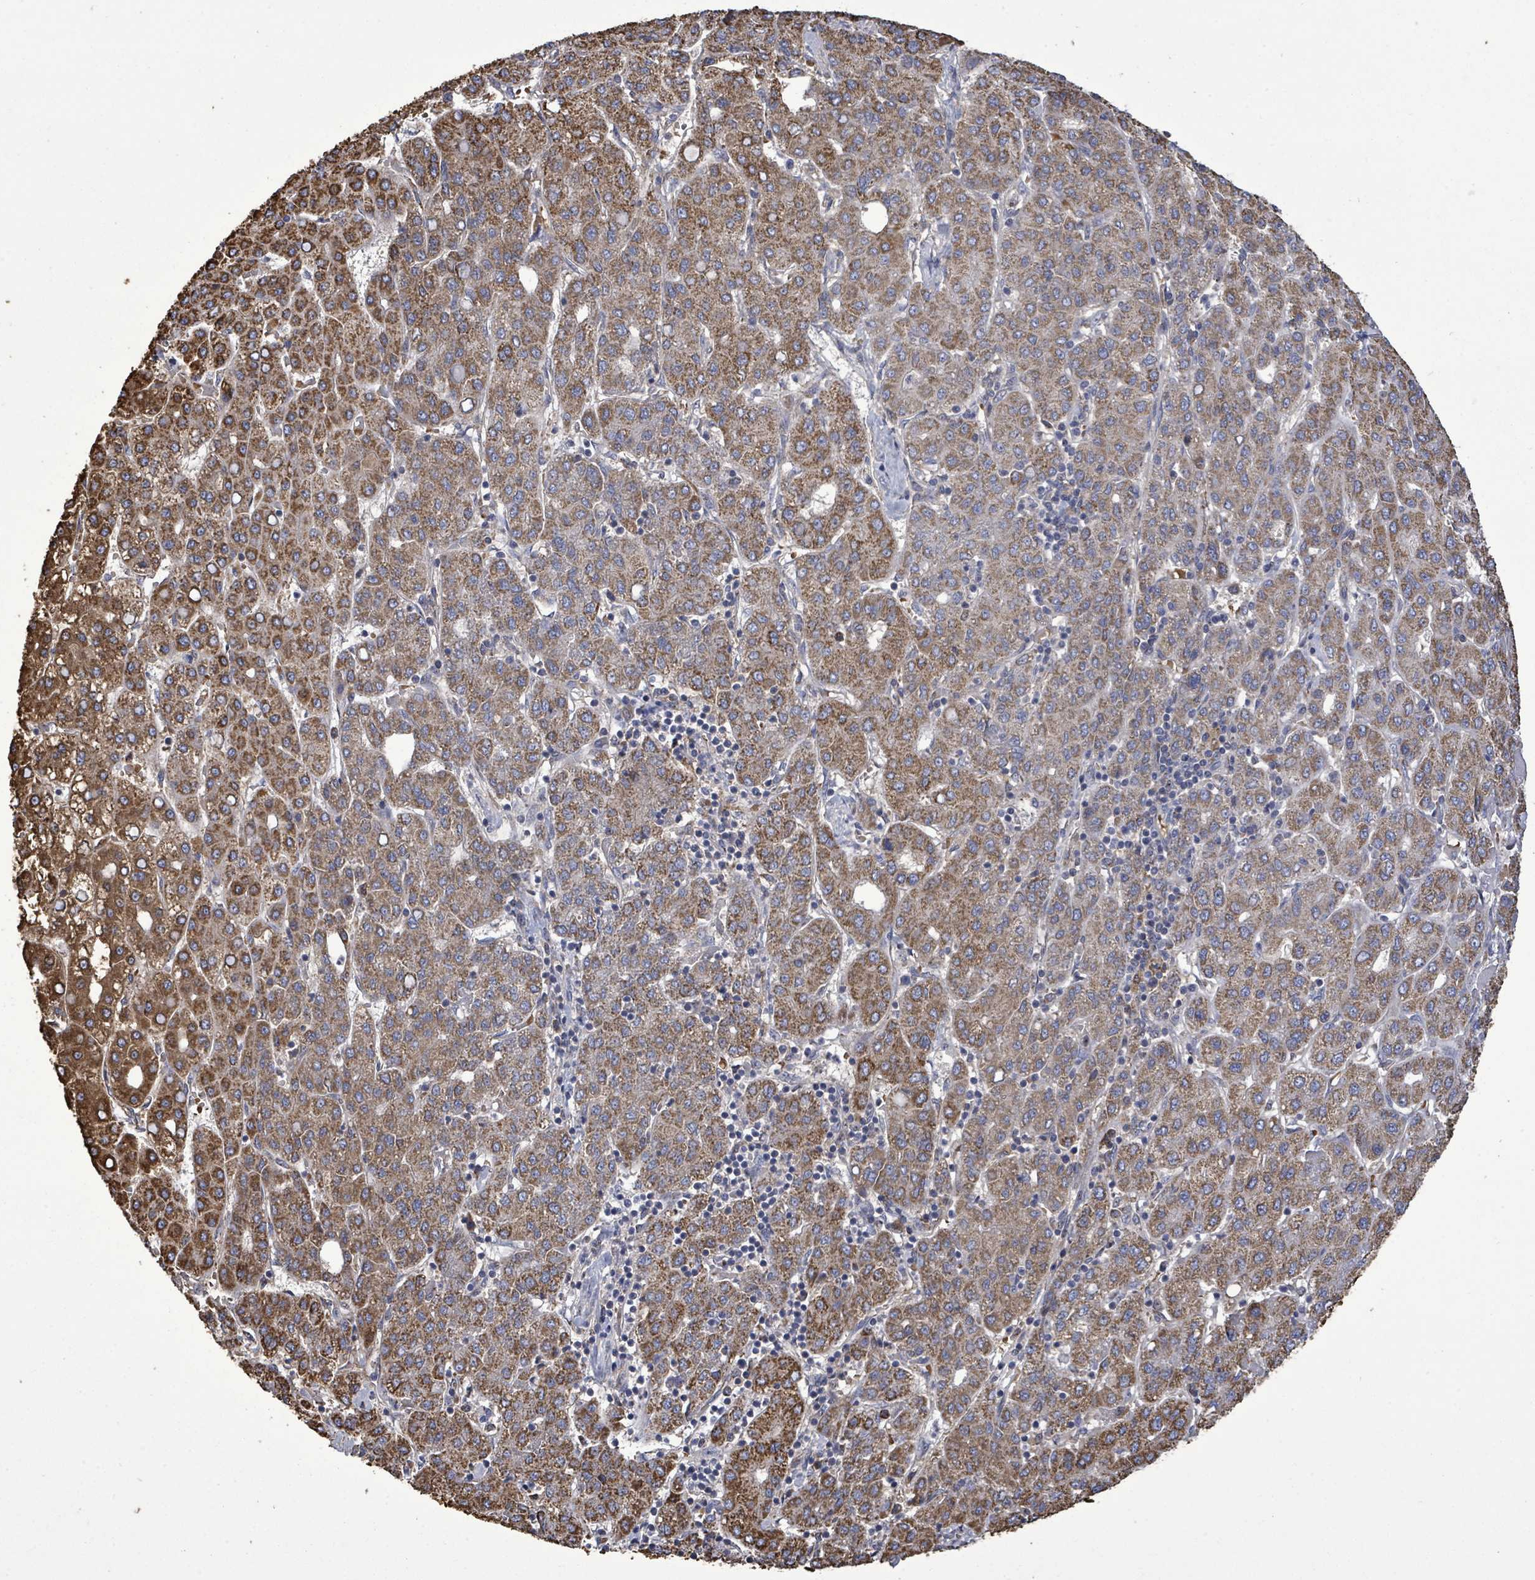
{"staining": {"intensity": "strong", "quantity": ">75%", "location": "cytoplasmic/membranous"}, "tissue": "liver cancer", "cell_type": "Tumor cells", "image_type": "cancer", "snomed": [{"axis": "morphology", "description": "Carcinoma, Hepatocellular, NOS"}, {"axis": "topography", "description": "Liver"}], "caption": "An image of hepatocellular carcinoma (liver) stained for a protein exhibits strong cytoplasmic/membranous brown staining in tumor cells. (DAB IHC with brightfield microscopy, high magnification).", "gene": "MTMR12", "patient": {"sex": "male", "age": 65}}